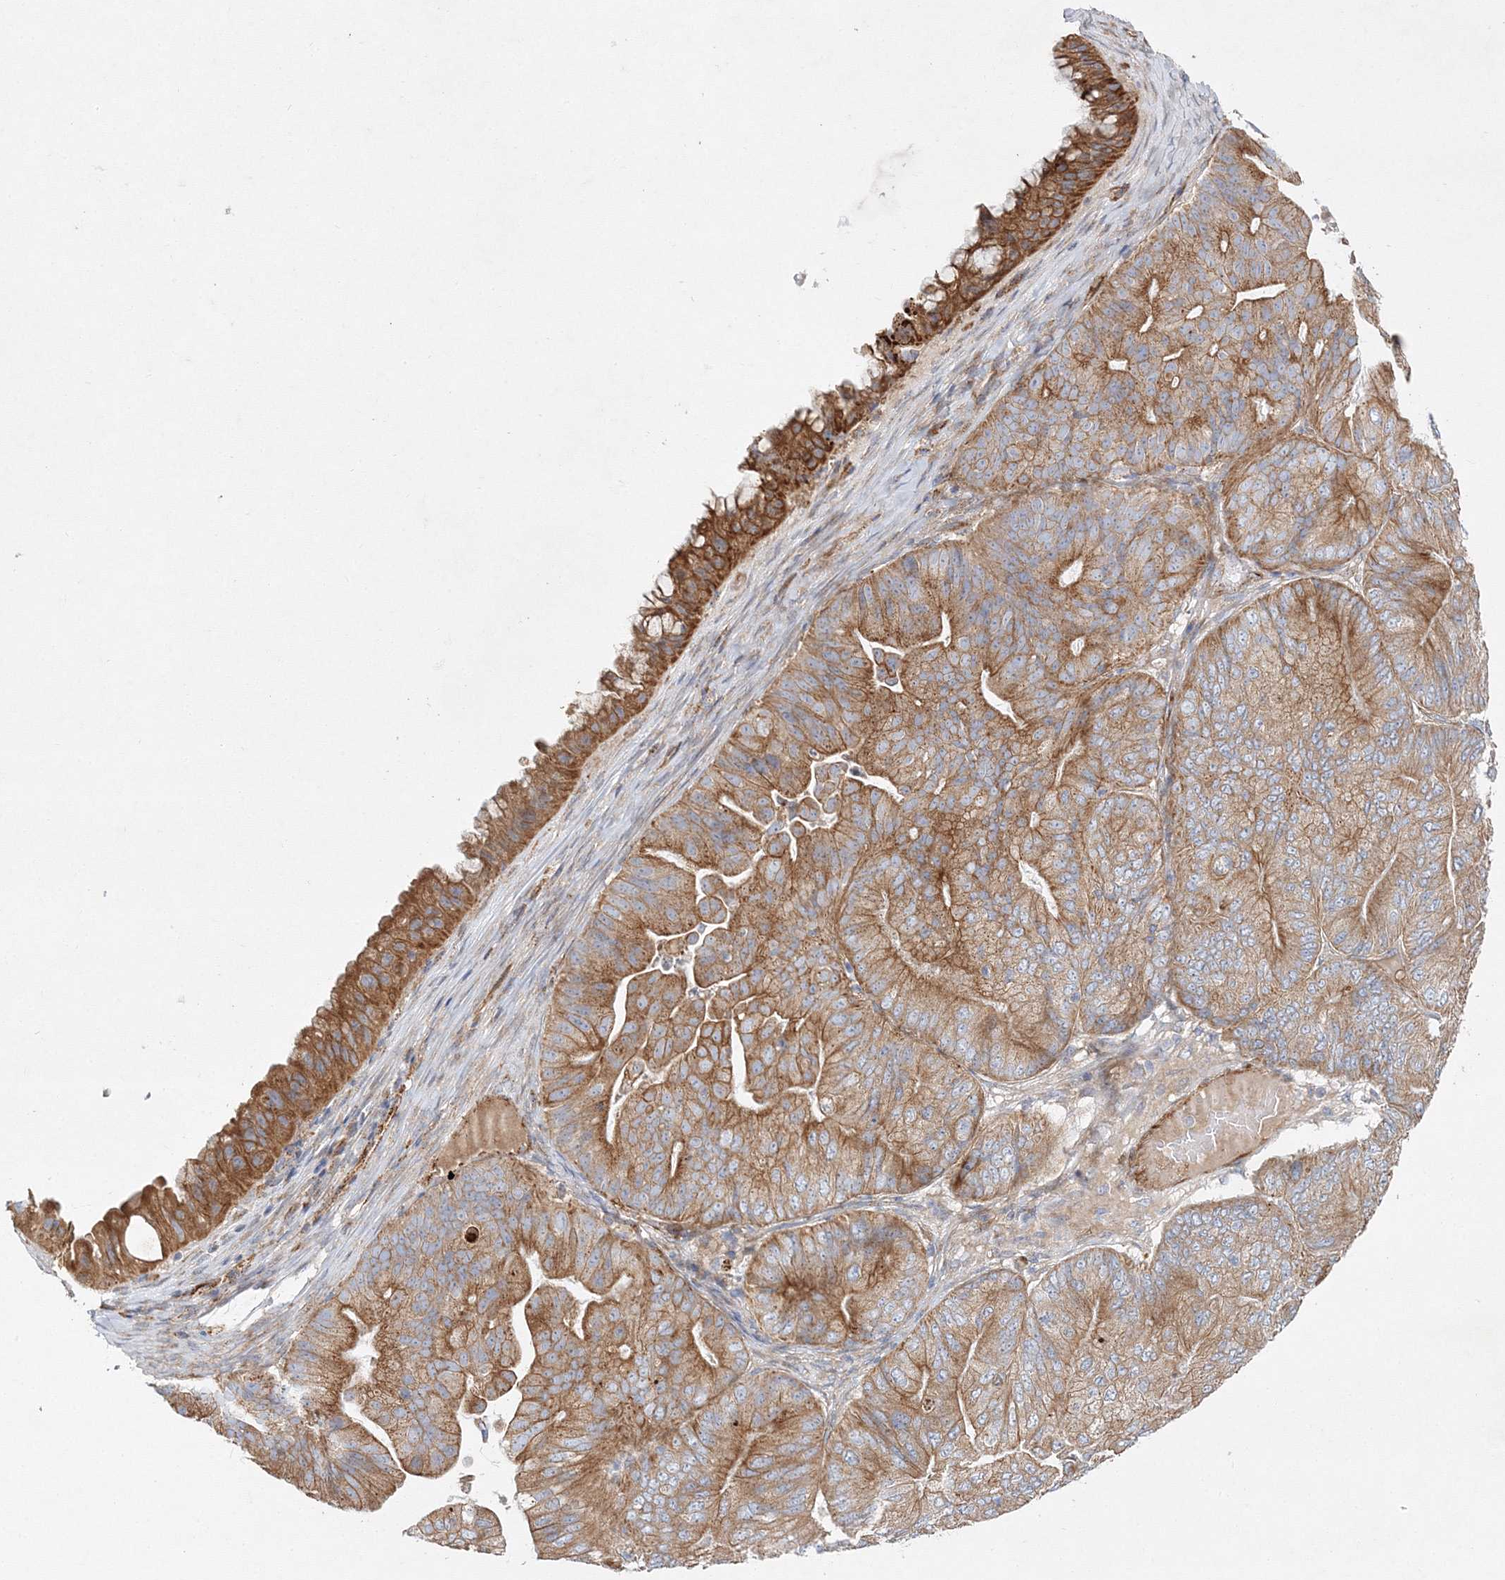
{"staining": {"intensity": "moderate", "quantity": ">75%", "location": "cytoplasmic/membranous"}, "tissue": "ovarian cancer", "cell_type": "Tumor cells", "image_type": "cancer", "snomed": [{"axis": "morphology", "description": "Cystadenocarcinoma, mucinous, NOS"}, {"axis": "topography", "description": "Ovary"}], "caption": "Human ovarian cancer stained with a protein marker shows moderate staining in tumor cells.", "gene": "ZFYVE16", "patient": {"sex": "female", "age": 61}}